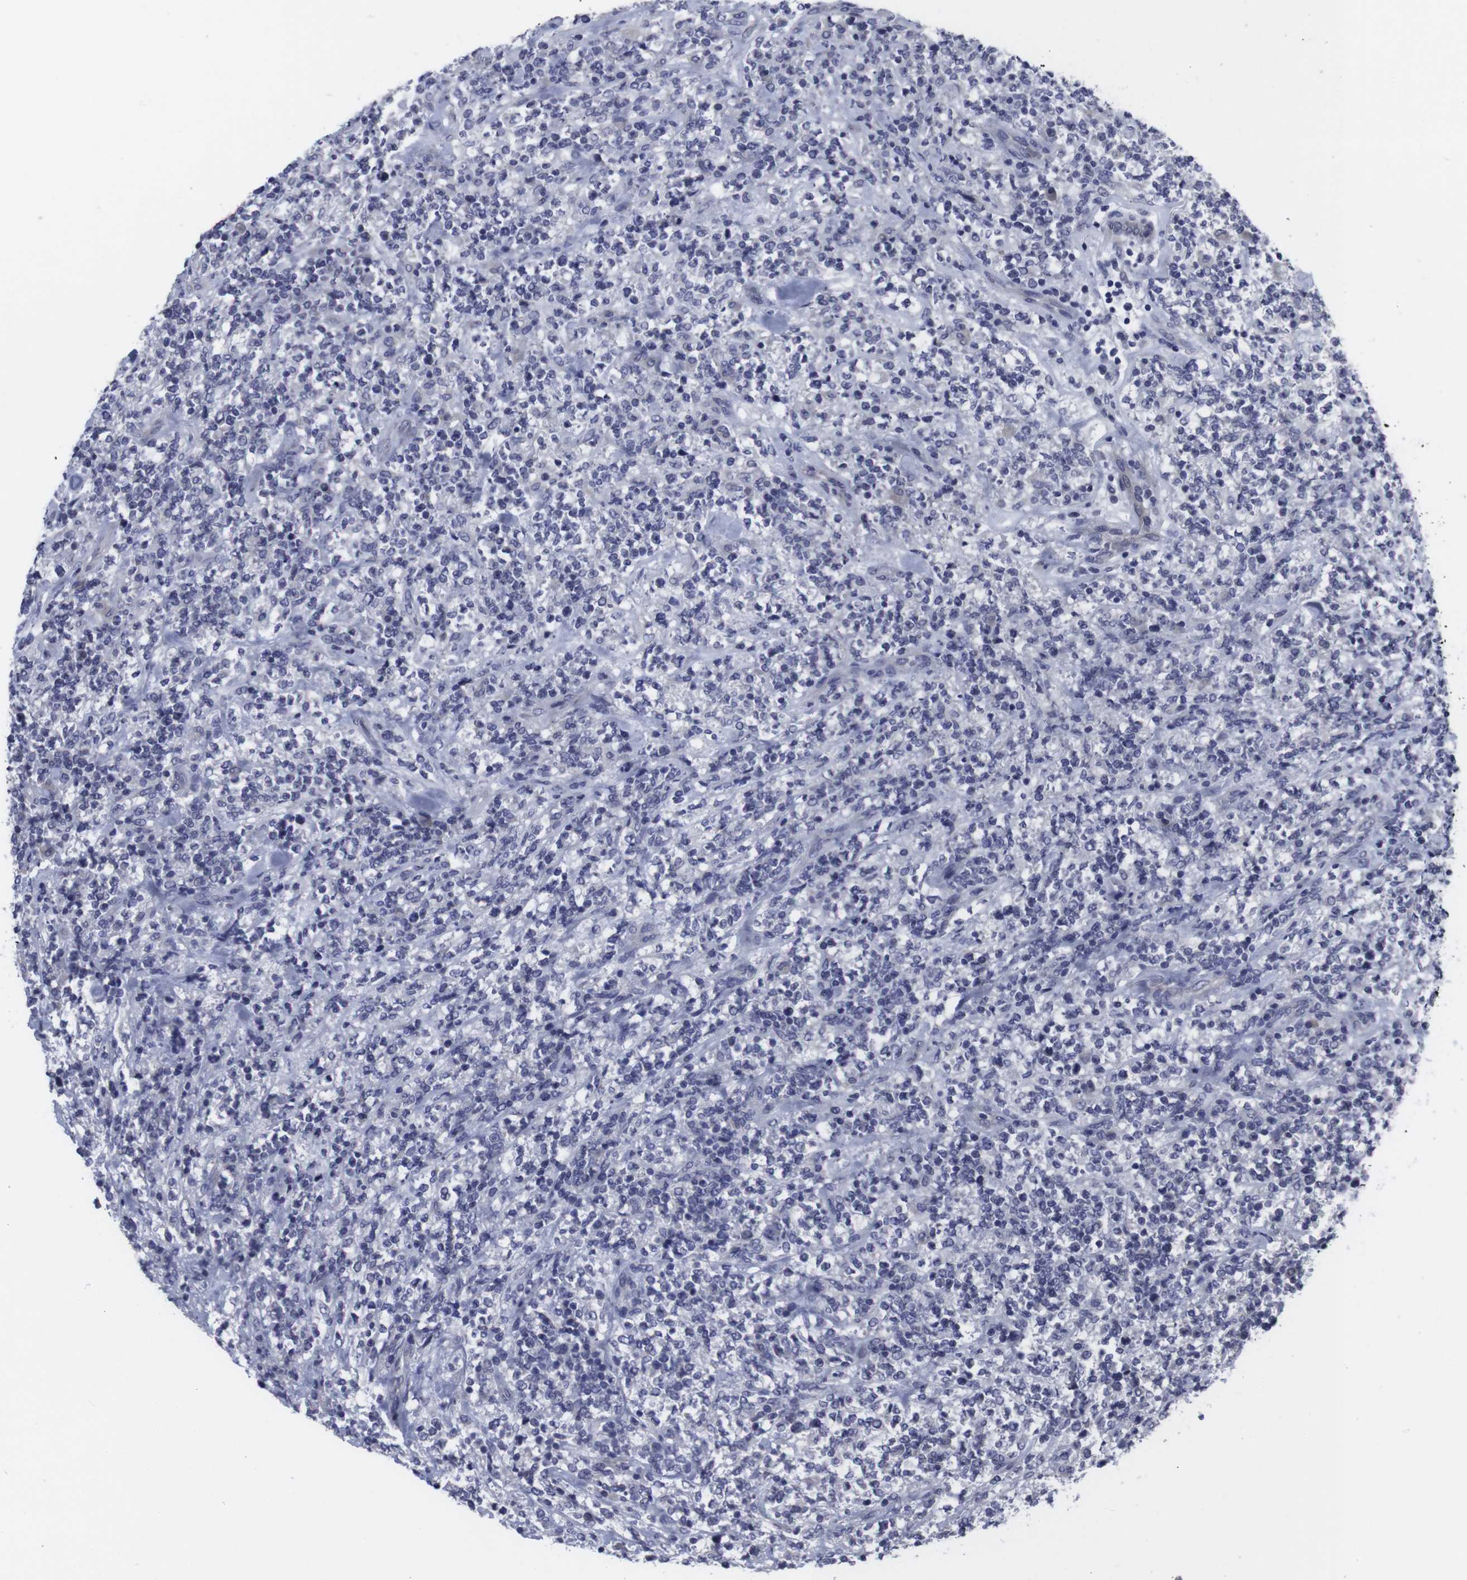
{"staining": {"intensity": "negative", "quantity": "none", "location": "none"}, "tissue": "lymphoma", "cell_type": "Tumor cells", "image_type": "cancer", "snomed": [{"axis": "morphology", "description": "Malignant lymphoma, non-Hodgkin's type, High grade"}, {"axis": "topography", "description": "Soft tissue"}], "caption": "A histopathology image of high-grade malignant lymphoma, non-Hodgkin's type stained for a protein displays no brown staining in tumor cells.", "gene": "SNCG", "patient": {"sex": "male", "age": 18}}